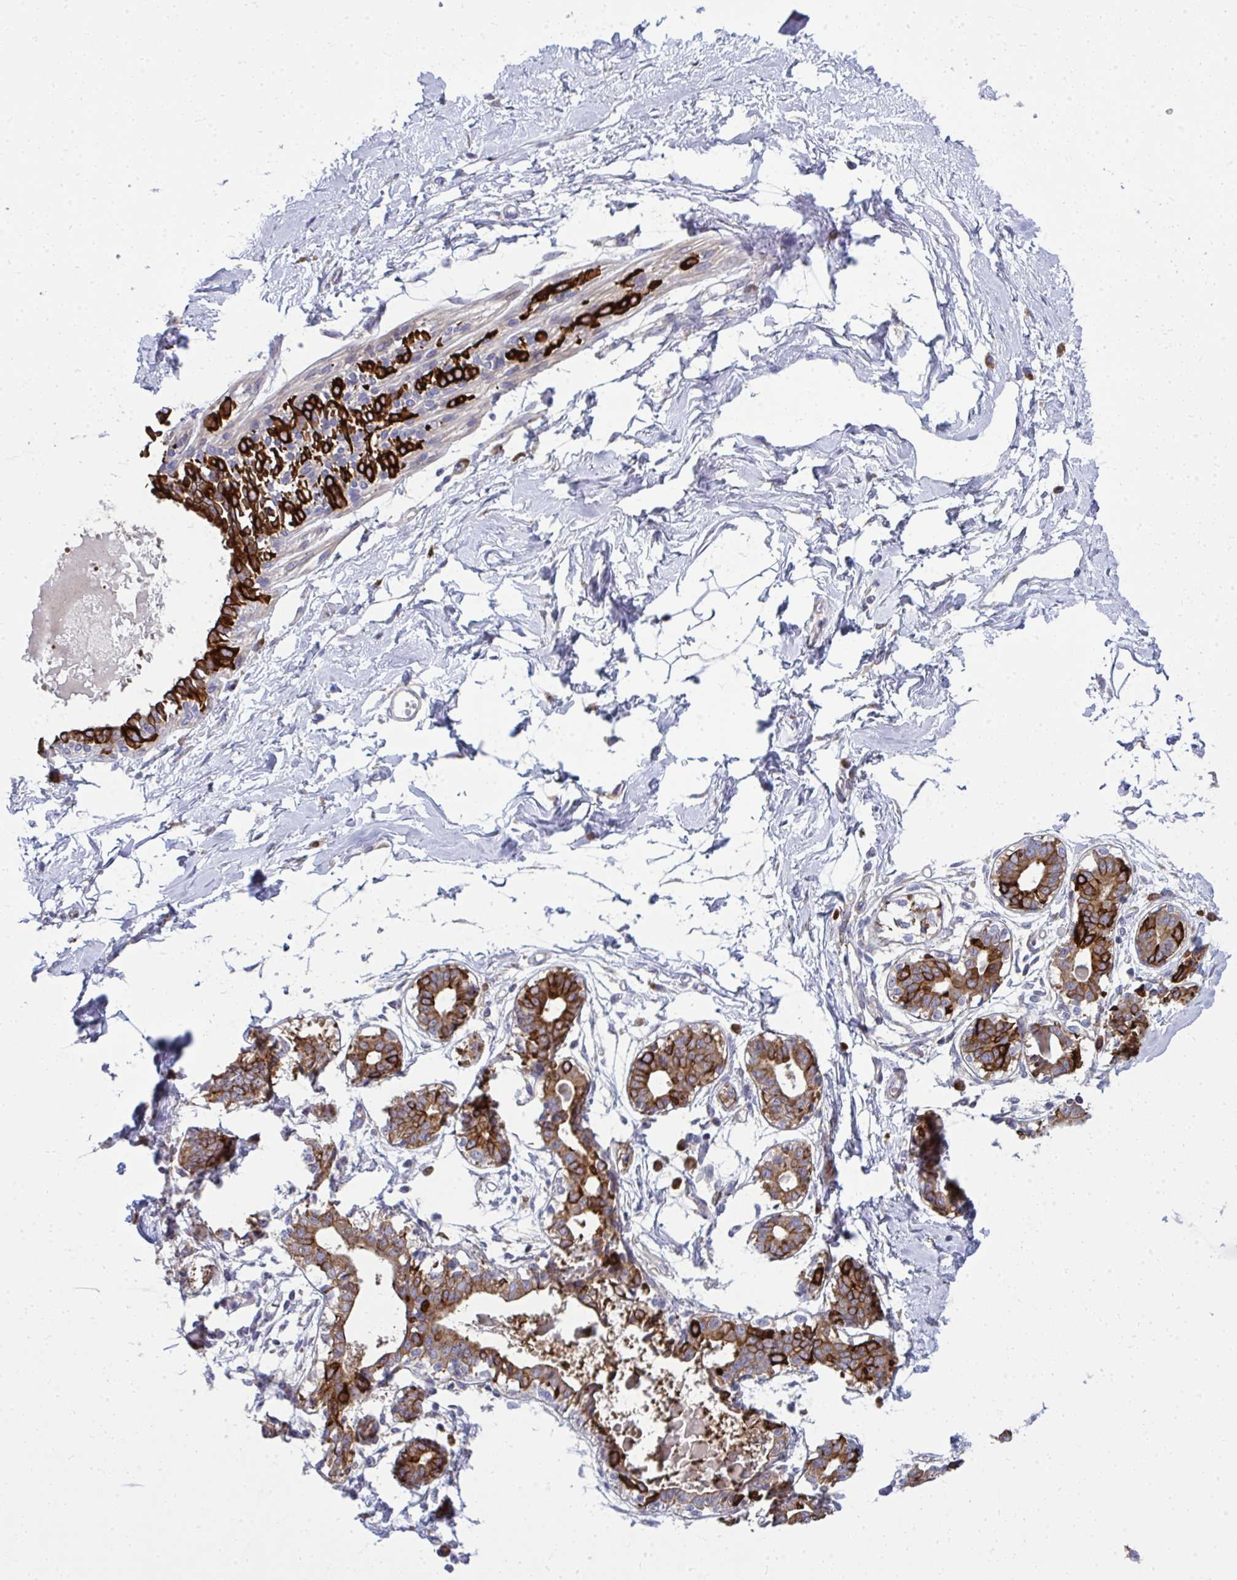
{"staining": {"intensity": "negative", "quantity": "none", "location": "none"}, "tissue": "breast", "cell_type": "Adipocytes", "image_type": "normal", "snomed": [{"axis": "morphology", "description": "Normal tissue, NOS"}, {"axis": "topography", "description": "Breast"}], "caption": "Immunohistochemical staining of benign human breast shows no significant positivity in adipocytes.", "gene": "GFPT2", "patient": {"sex": "female", "age": 45}}